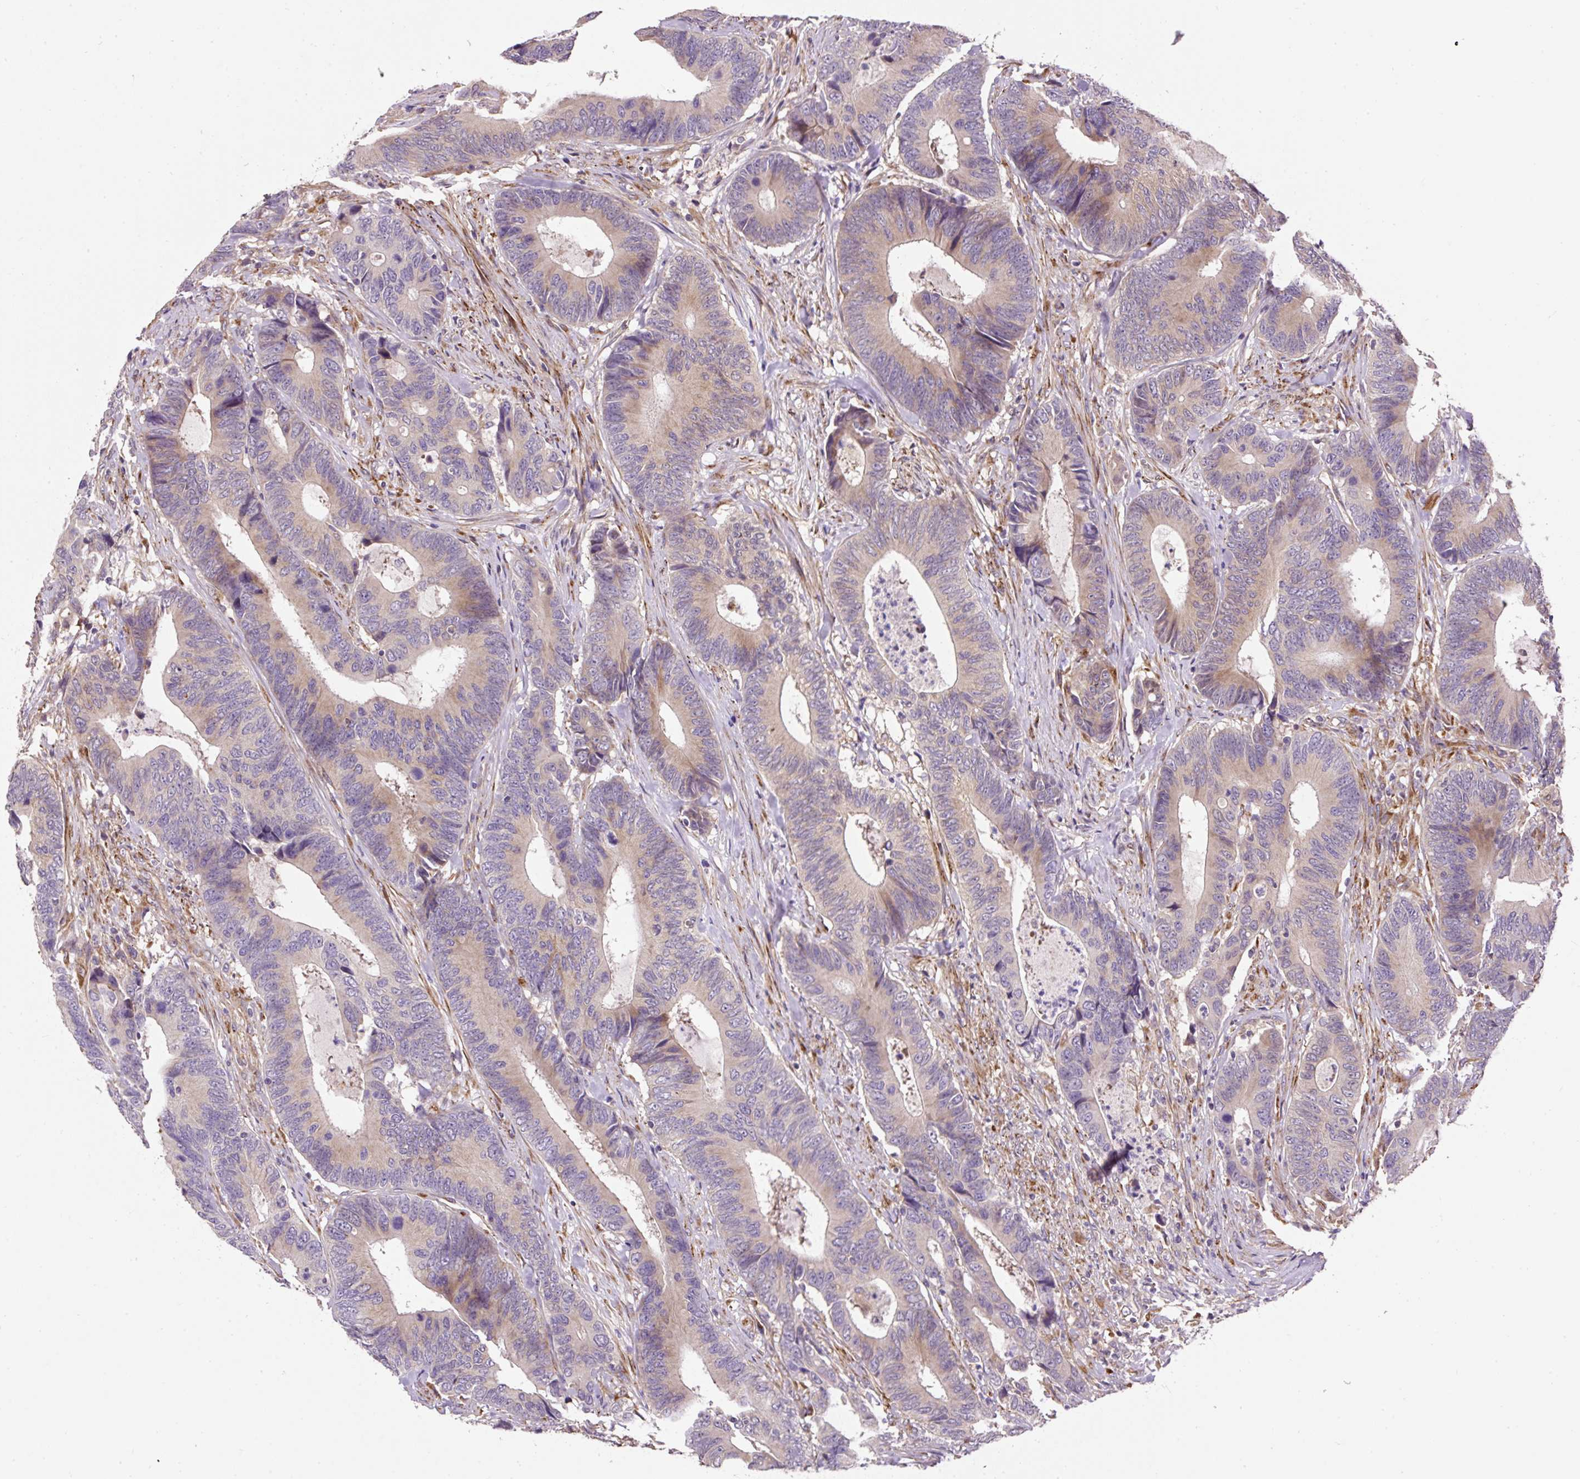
{"staining": {"intensity": "weak", "quantity": "<25%", "location": "cytoplasmic/membranous"}, "tissue": "colorectal cancer", "cell_type": "Tumor cells", "image_type": "cancer", "snomed": [{"axis": "morphology", "description": "Adenocarcinoma, NOS"}, {"axis": "topography", "description": "Colon"}], "caption": "Human colorectal cancer (adenocarcinoma) stained for a protein using immunohistochemistry (IHC) reveals no staining in tumor cells.", "gene": "RNF170", "patient": {"sex": "male", "age": 87}}